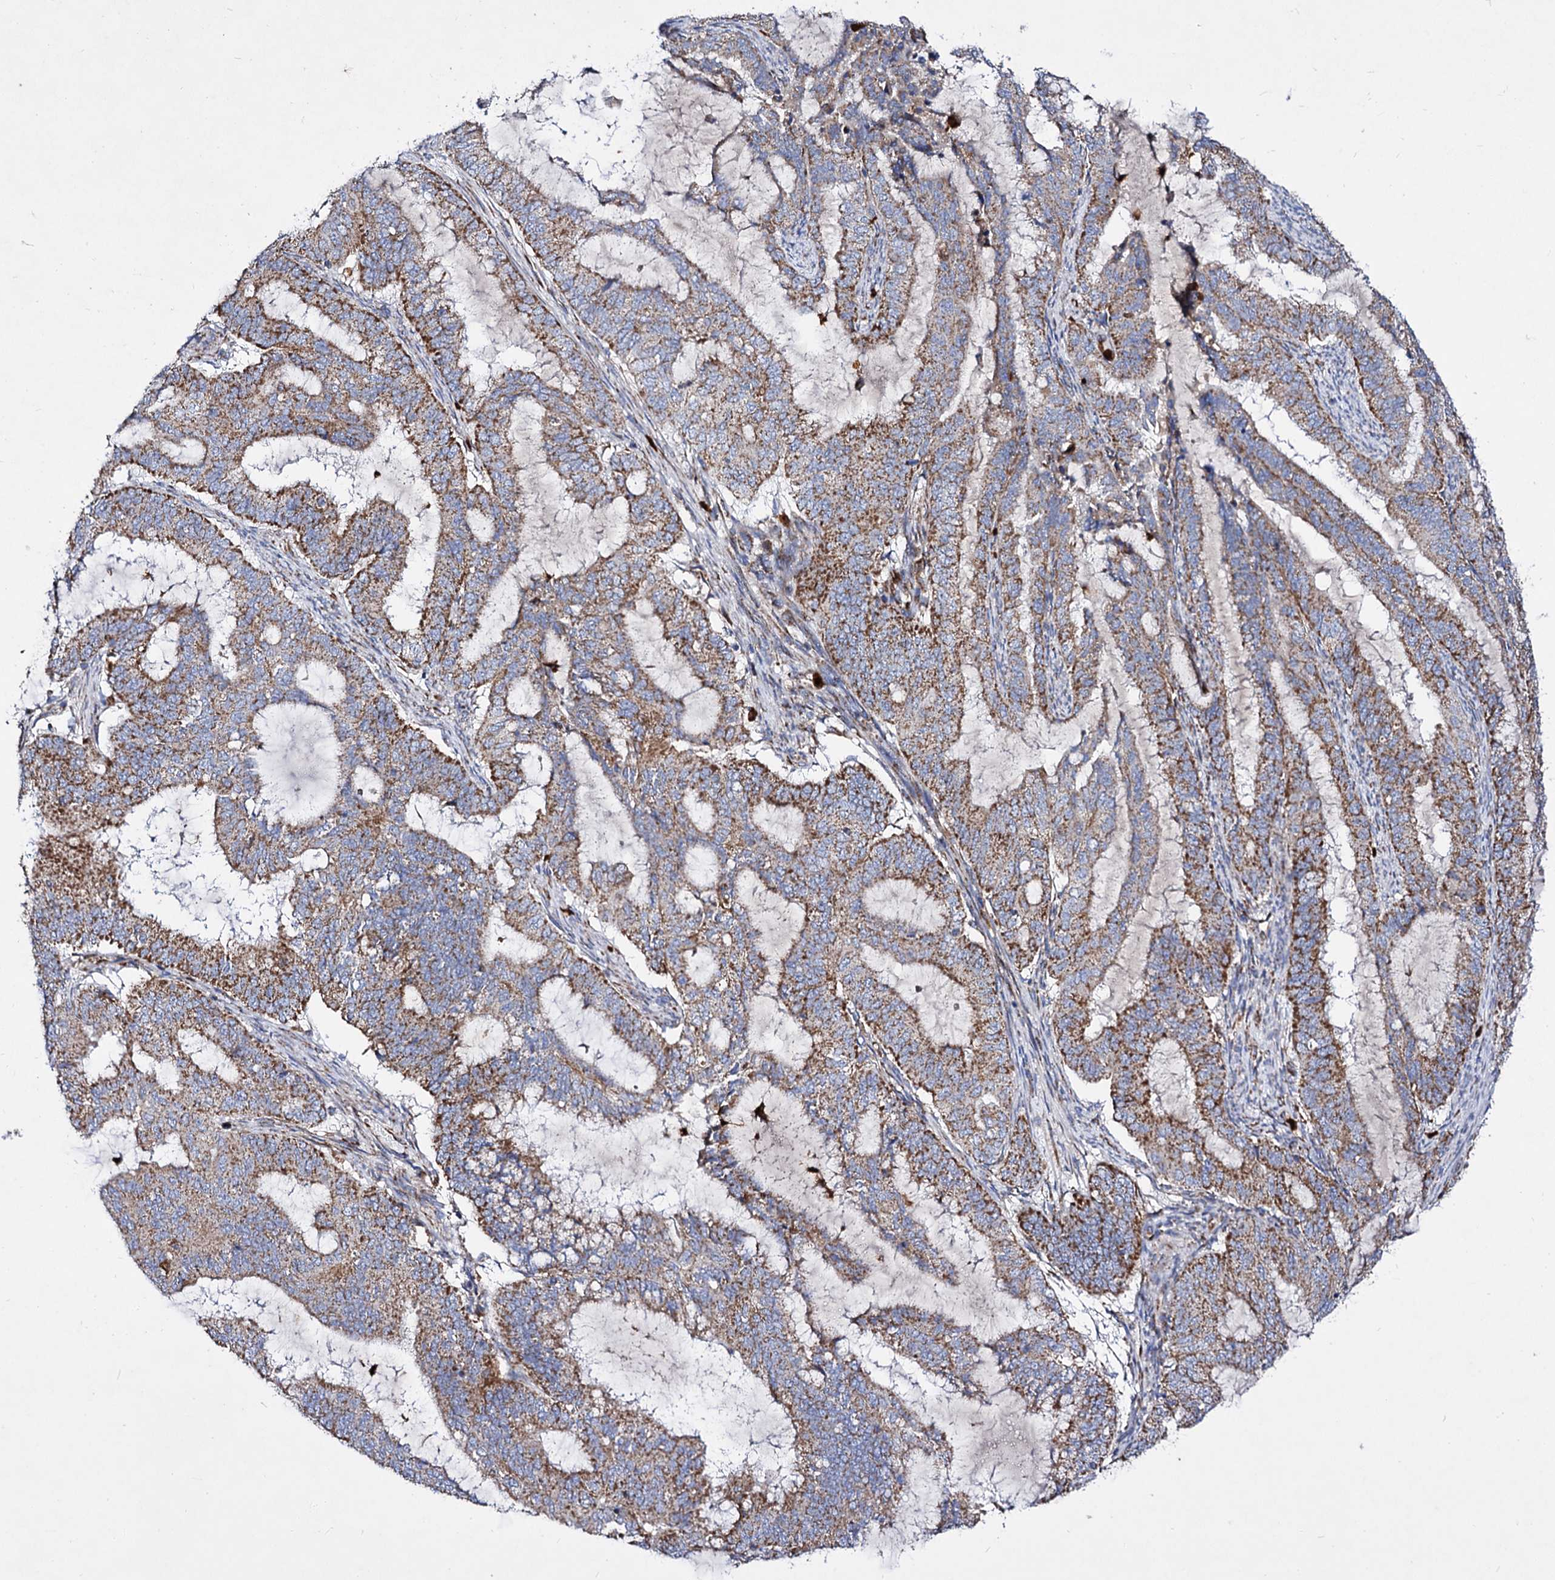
{"staining": {"intensity": "moderate", "quantity": "25%-75%", "location": "cytoplasmic/membranous"}, "tissue": "endometrial cancer", "cell_type": "Tumor cells", "image_type": "cancer", "snomed": [{"axis": "morphology", "description": "Adenocarcinoma, NOS"}, {"axis": "topography", "description": "Endometrium"}], "caption": "The photomicrograph demonstrates staining of endometrial cancer, revealing moderate cytoplasmic/membranous protein staining (brown color) within tumor cells.", "gene": "ACAD9", "patient": {"sex": "female", "age": 51}}